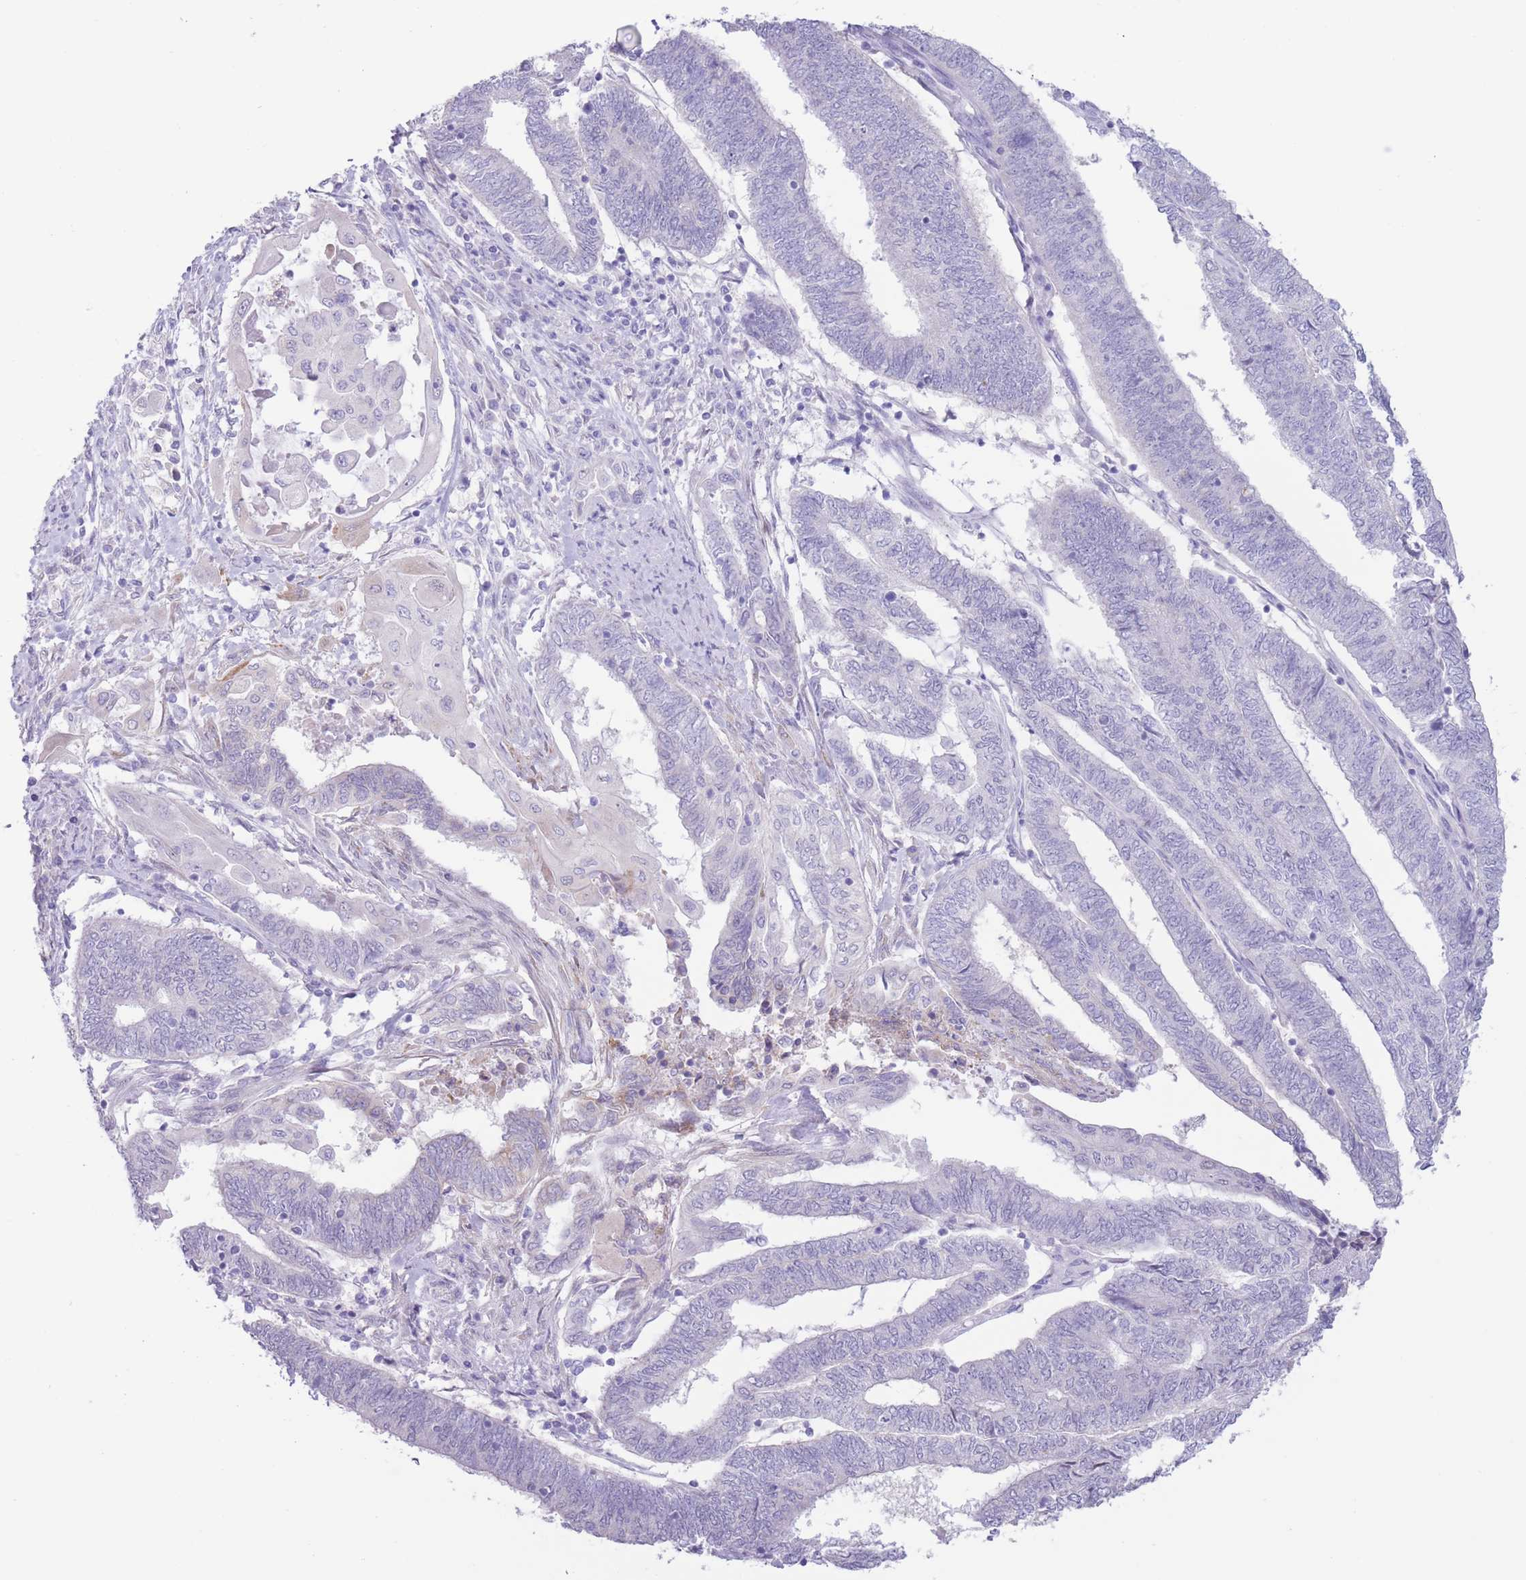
{"staining": {"intensity": "negative", "quantity": "none", "location": "none"}, "tissue": "endometrial cancer", "cell_type": "Tumor cells", "image_type": "cancer", "snomed": [{"axis": "morphology", "description": "Adenocarcinoma, NOS"}, {"axis": "topography", "description": "Uterus"}, {"axis": "topography", "description": "Endometrium"}], "caption": "Endometrial adenocarcinoma was stained to show a protein in brown. There is no significant positivity in tumor cells. (DAB (3,3'-diaminobenzidine) immunohistochemistry with hematoxylin counter stain).", "gene": "FAH", "patient": {"sex": "female", "age": 70}}